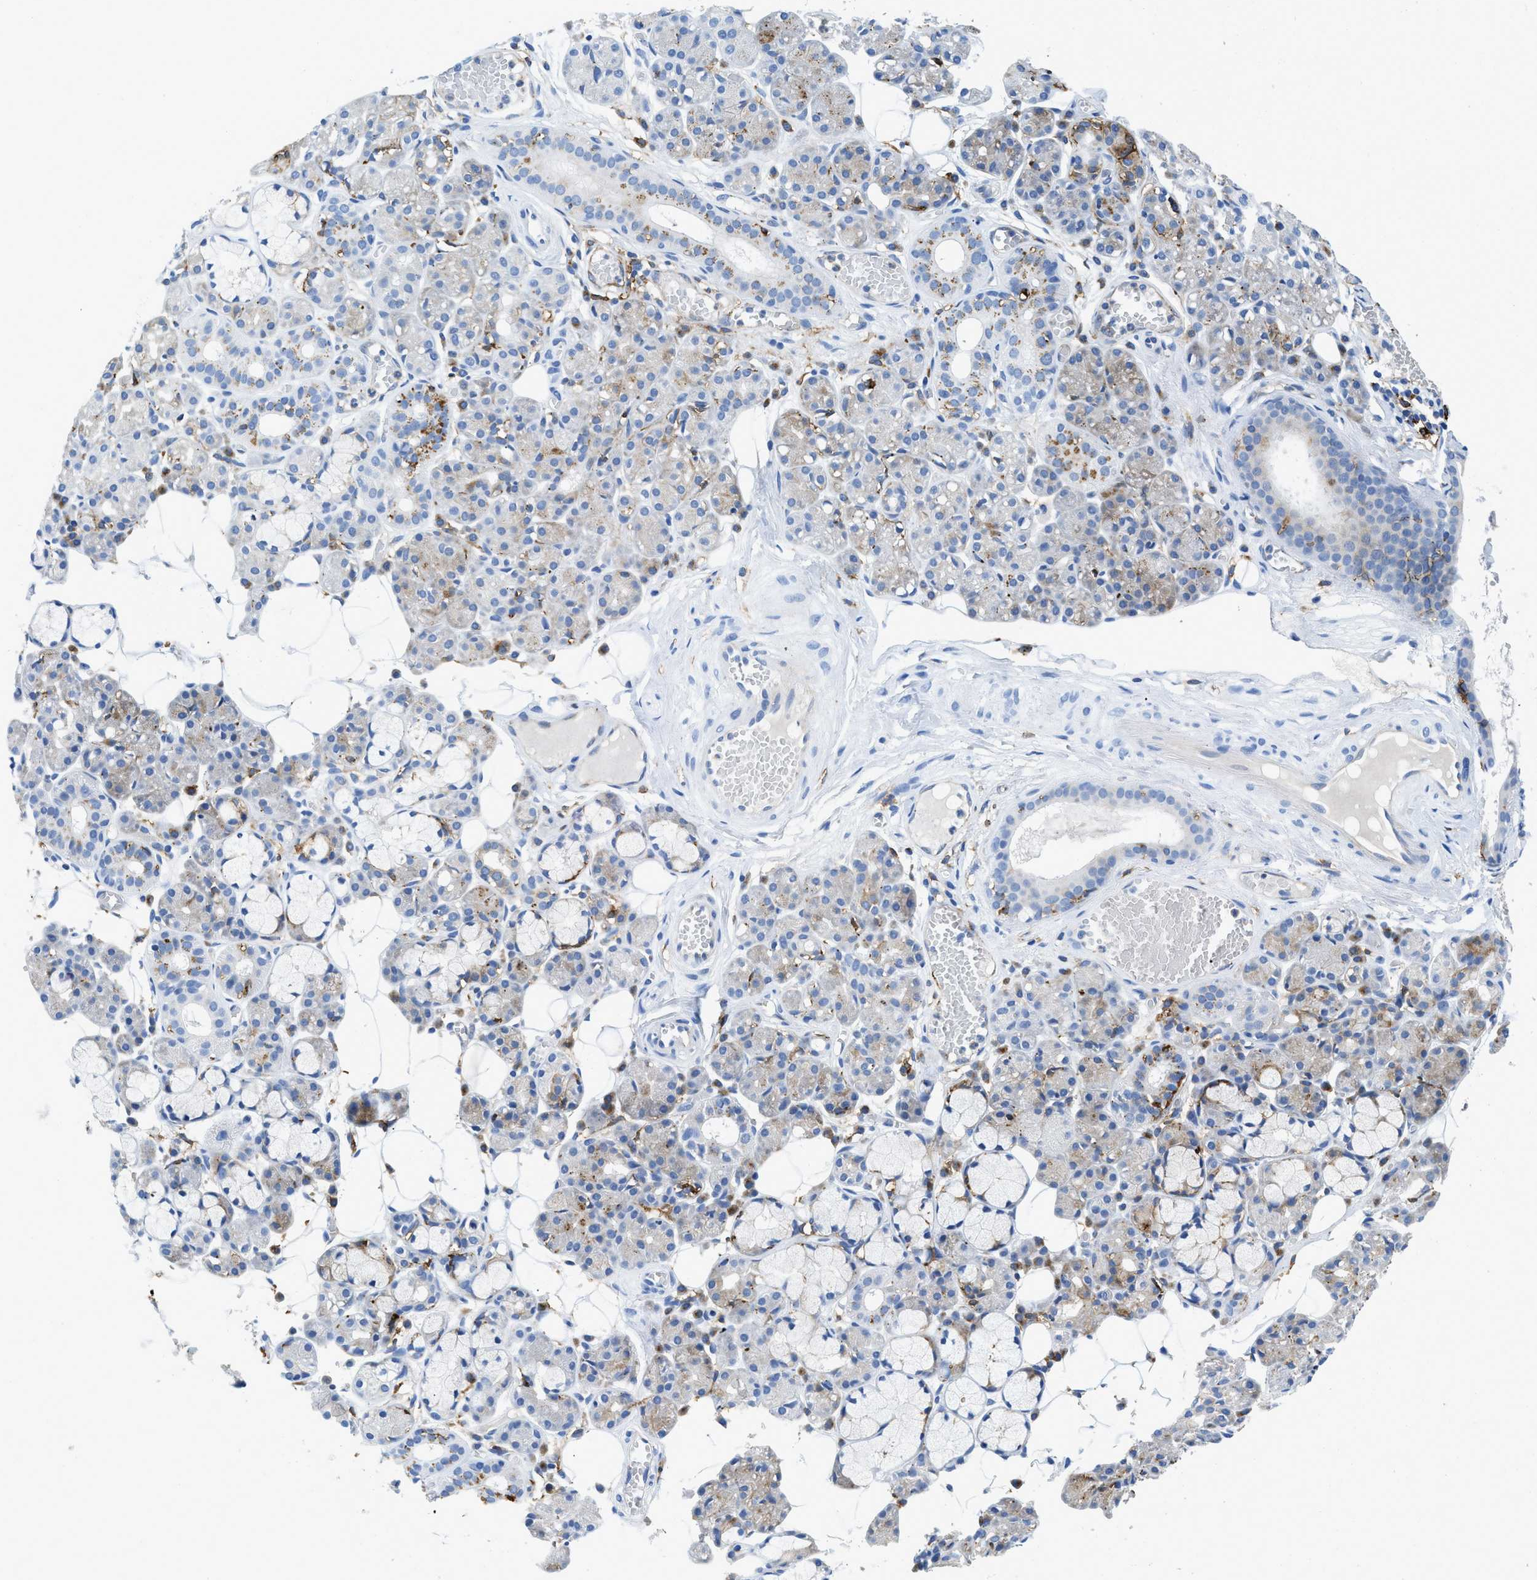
{"staining": {"intensity": "weak", "quantity": "<25%", "location": "cytoplasmic/membranous"}, "tissue": "salivary gland", "cell_type": "Glandular cells", "image_type": "normal", "snomed": [{"axis": "morphology", "description": "Normal tissue, NOS"}, {"axis": "topography", "description": "Salivary gland"}], "caption": "Immunohistochemistry (IHC) micrograph of unremarkable salivary gland: salivary gland stained with DAB (3,3'-diaminobenzidine) displays no significant protein staining in glandular cells.", "gene": "CD226", "patient": {"sex": "male", "age": 63}}